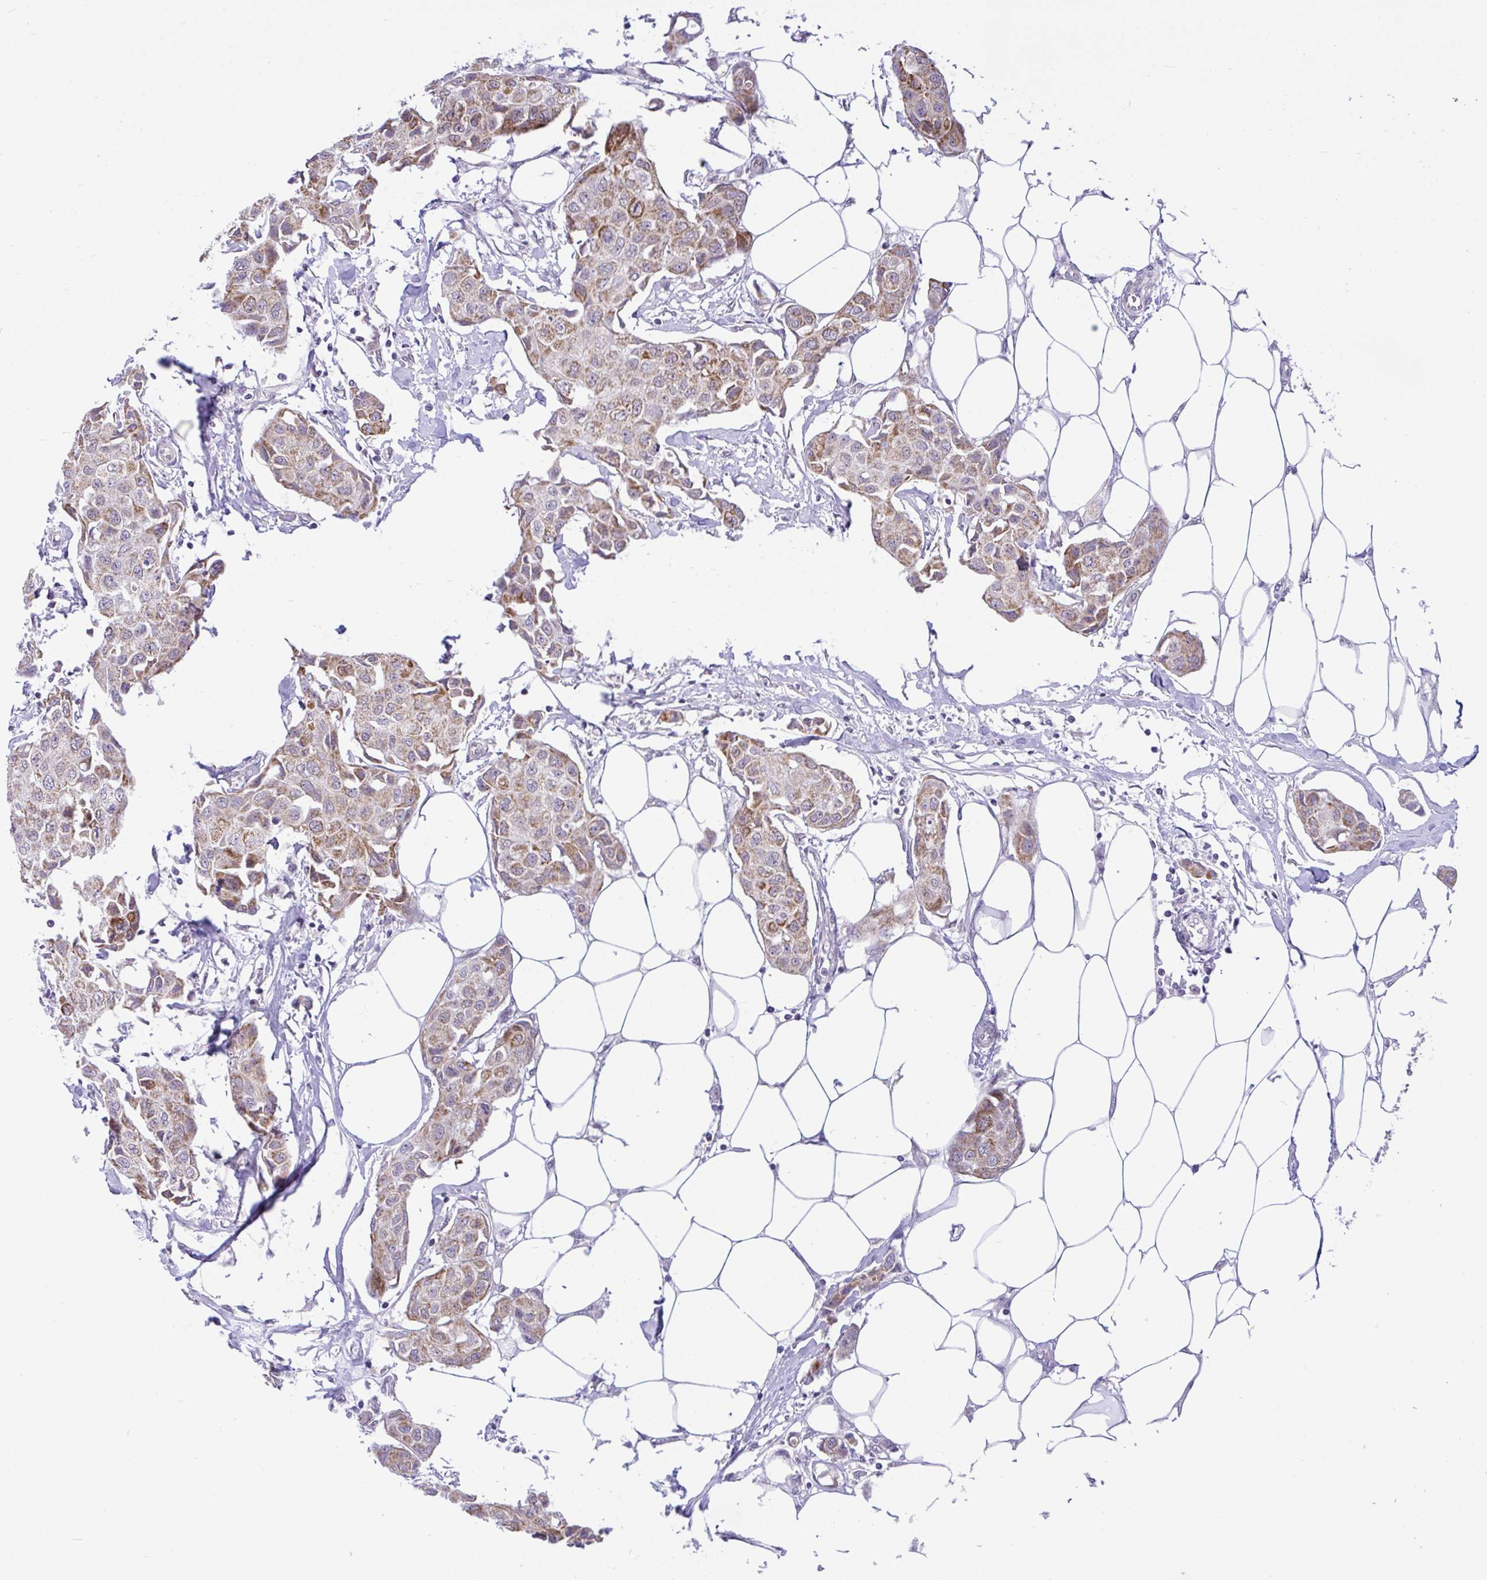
{"staining": {"intensity": "moderate", "quantity": "25%-75%", "location": "cytoplasmic/membranous"}, "tissue": "breast cancer", "cell_type": "Tumor cells", "image_type": "cancer", "snomed": [{"axis": "morphology", "description": "Duct carcinoma"}, {"axis": "topography", "description": "Breast"}, {"axis": "topography", "description": "Lymph node"}], "caption": "Breast invasive ductal carcinoma tissue shows moderate cytoplasmic/membranous staining in about 25%-75% of tumor cells", "gene": "PYCR2", "patient": {"sex": "female", "age": 80}}